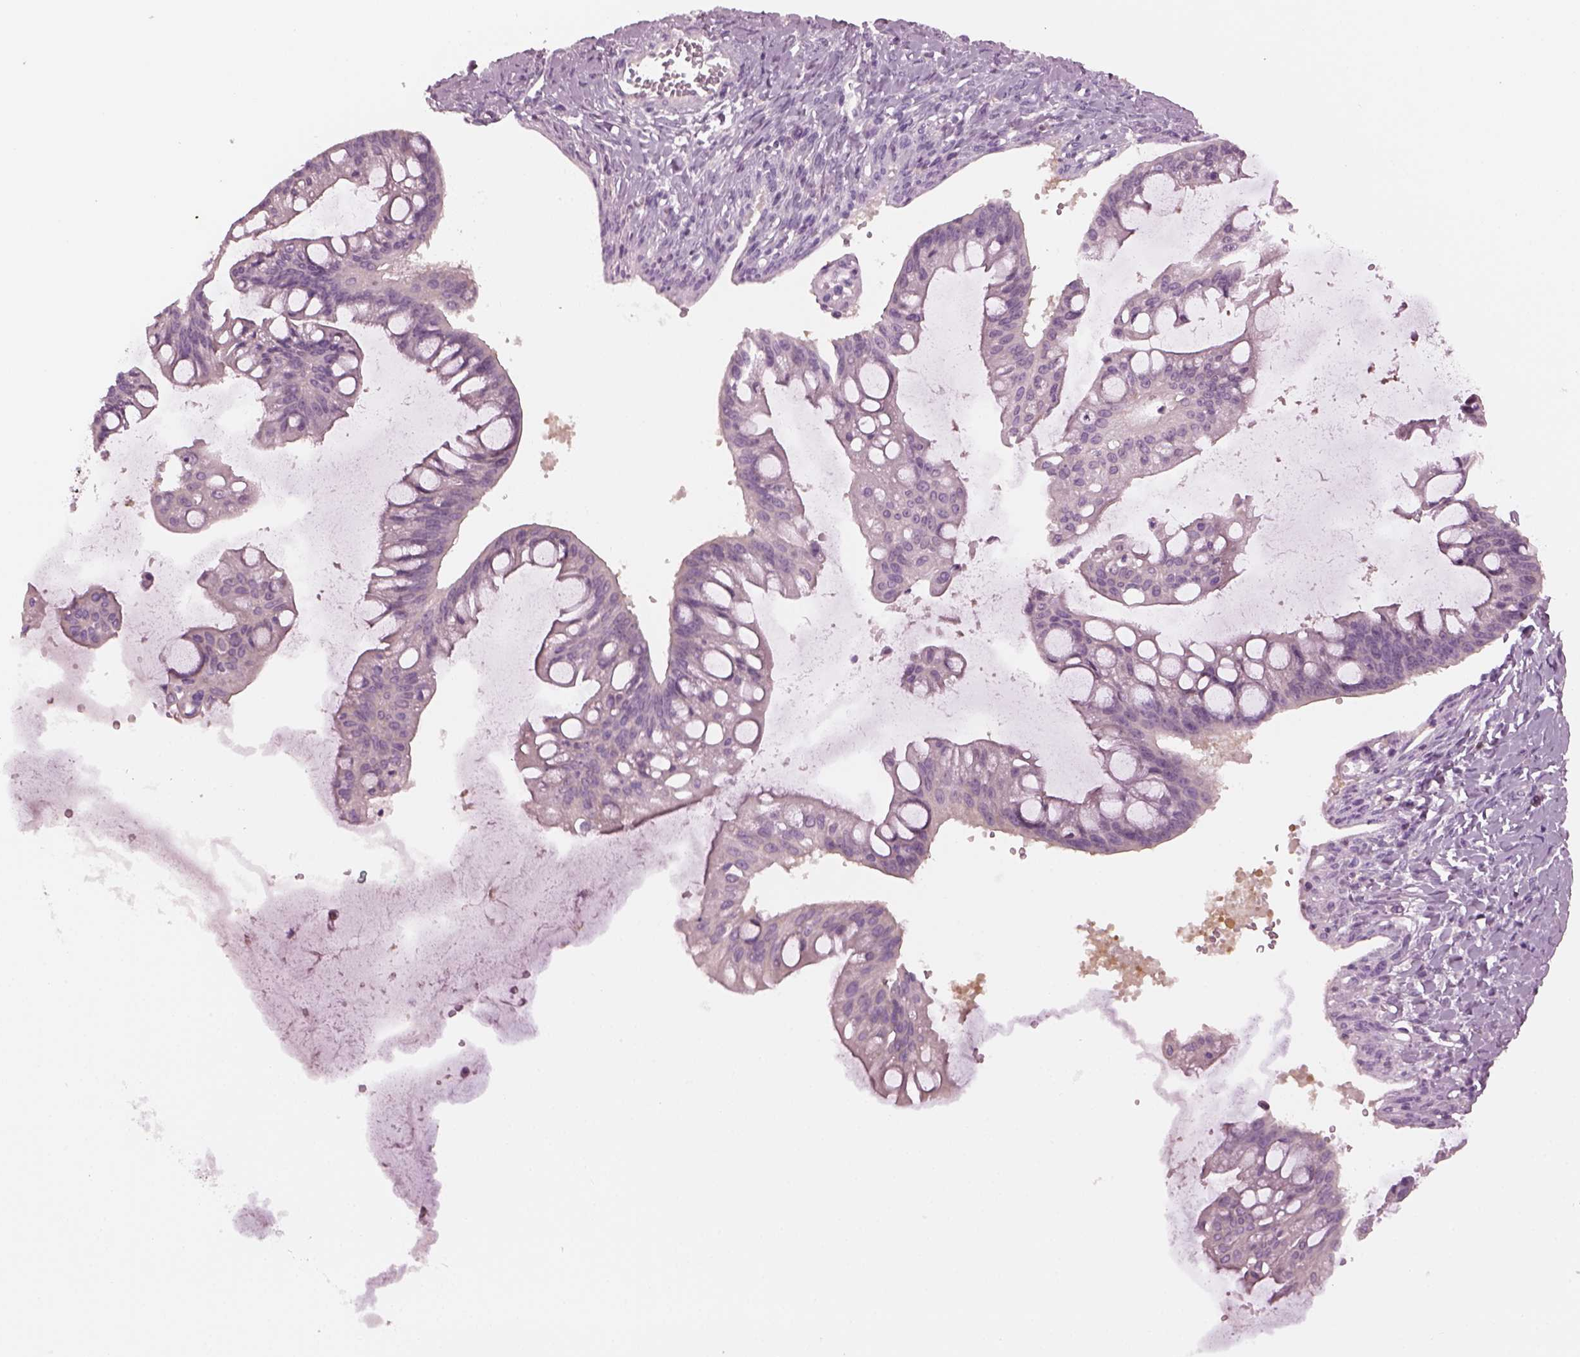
{"staining": {"intensity": "negative", "quantity": "none", "location": "none"}, "tissue": "ovarian cancer", "cell_type": "Tumor cells", "image_type": "cancer", "snomed": [{"axis": "morphology", "description": "Cystadenocarcinoma, mucinous, NOS"}, {"axis": "topography", "description": "Ovary"}], "caption": "DAB immunohistochemical staining of human mucinous cystadenocarcinoma (ovarian) displays no significant staining in tumor cells.", "gene": "SHTN1", "patient": {"sex": "female", "age": 73}}